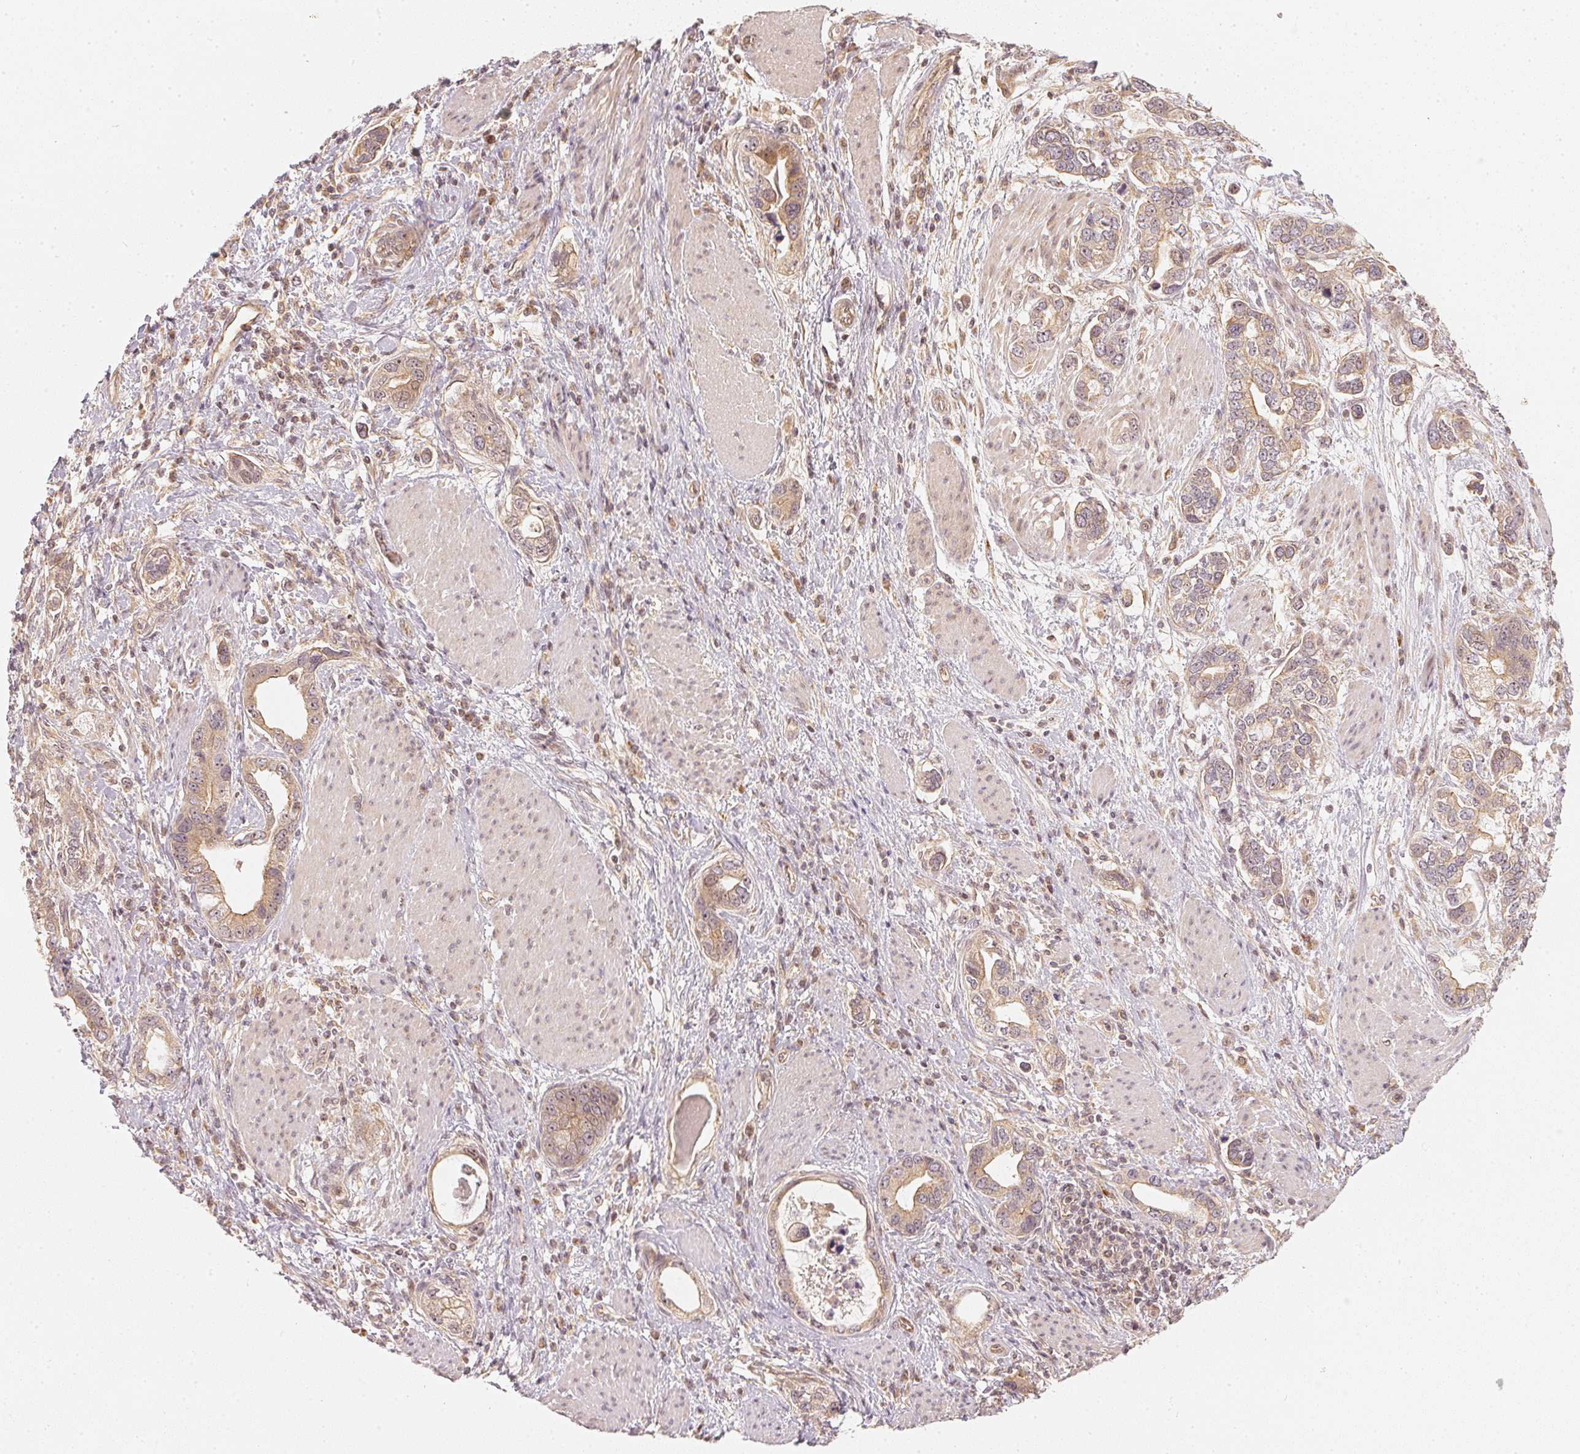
{"staining": {"intensity": "weak", "quantity": ">75%", "location": "cytoplasmic/membranous,nuclear"}, "tissue": "stomach cancer", "cell_type": "Tumor cells", "image_type": "cancer", "snomed": [{"axis": "morphology", "description": "Adenocarcinoma, NOS"}, {"axis": "topography", "description": "Stomach, lower"}], "caption": "IHC of adenocarcinoma (stomach) demonstrates low levels of weak cytoplasmic/membranous and nuclear expression in approximately >75% of tumor cells. The protein is stained brown, and the nuclei are stained in blue (DAB (3,3'-diaminobenzidine) IHC with brightfield microscopy, high magnification).", "gene": "WDR54", "patient": {"sex": "female", "age": 93}}